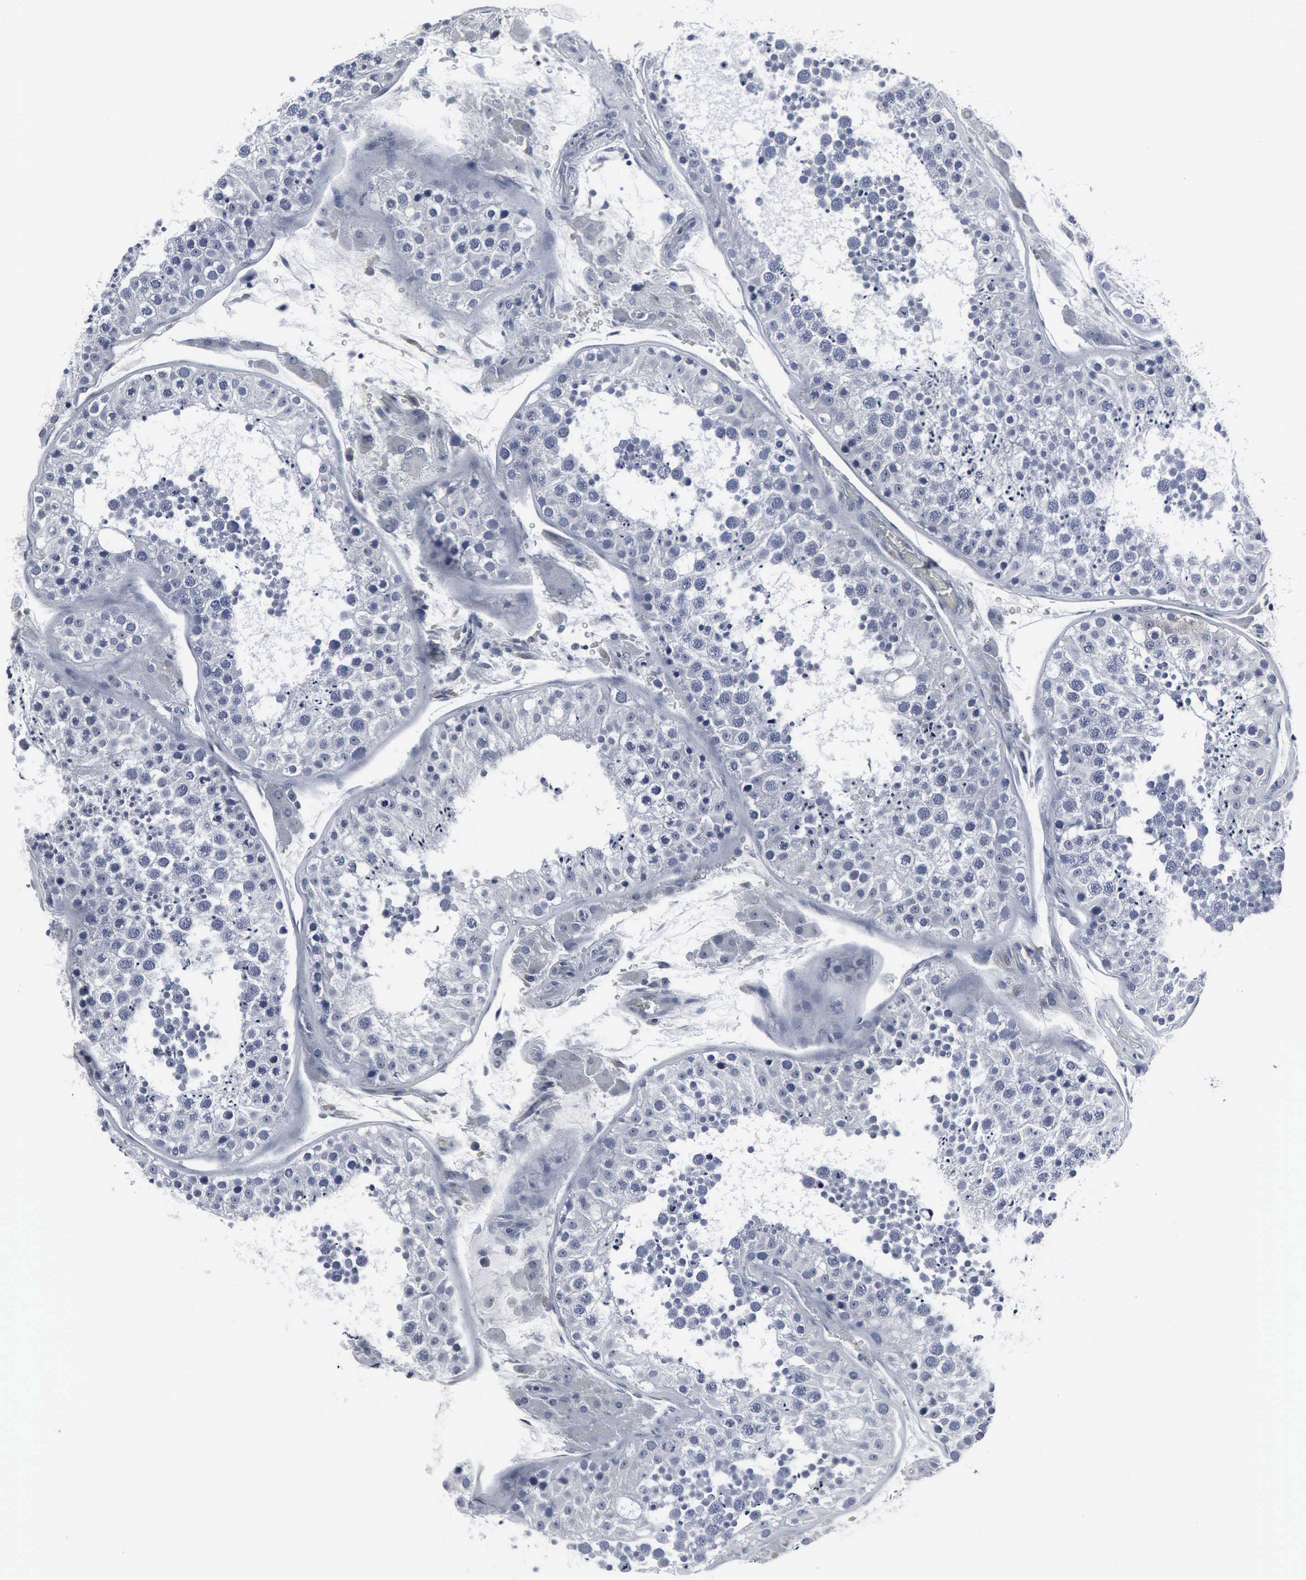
{"staining": {"intensity": "negative", "quantity": "none", "location": "none"}, "tissue": "testis", "cell_type": "Cells in seminiferous ducts", "image_type": "normal", "snomed": [{"axis": "morphology", "description": "Normal tissue, NOS"}, {"axis": "topography", "description": "Testis"}], "caption": "Immunohistochemistry image of normal testis: testis stained with DAB (3,3'-diaminobenzidine) demonstrates no significant protein staining in cells in seminiferous ducts. (DAB immunohistochemistry visualized using brightfield microscopy, high magnification).", "gene": "SNAP25", "patient": {"sex": "male", "age": 26}}